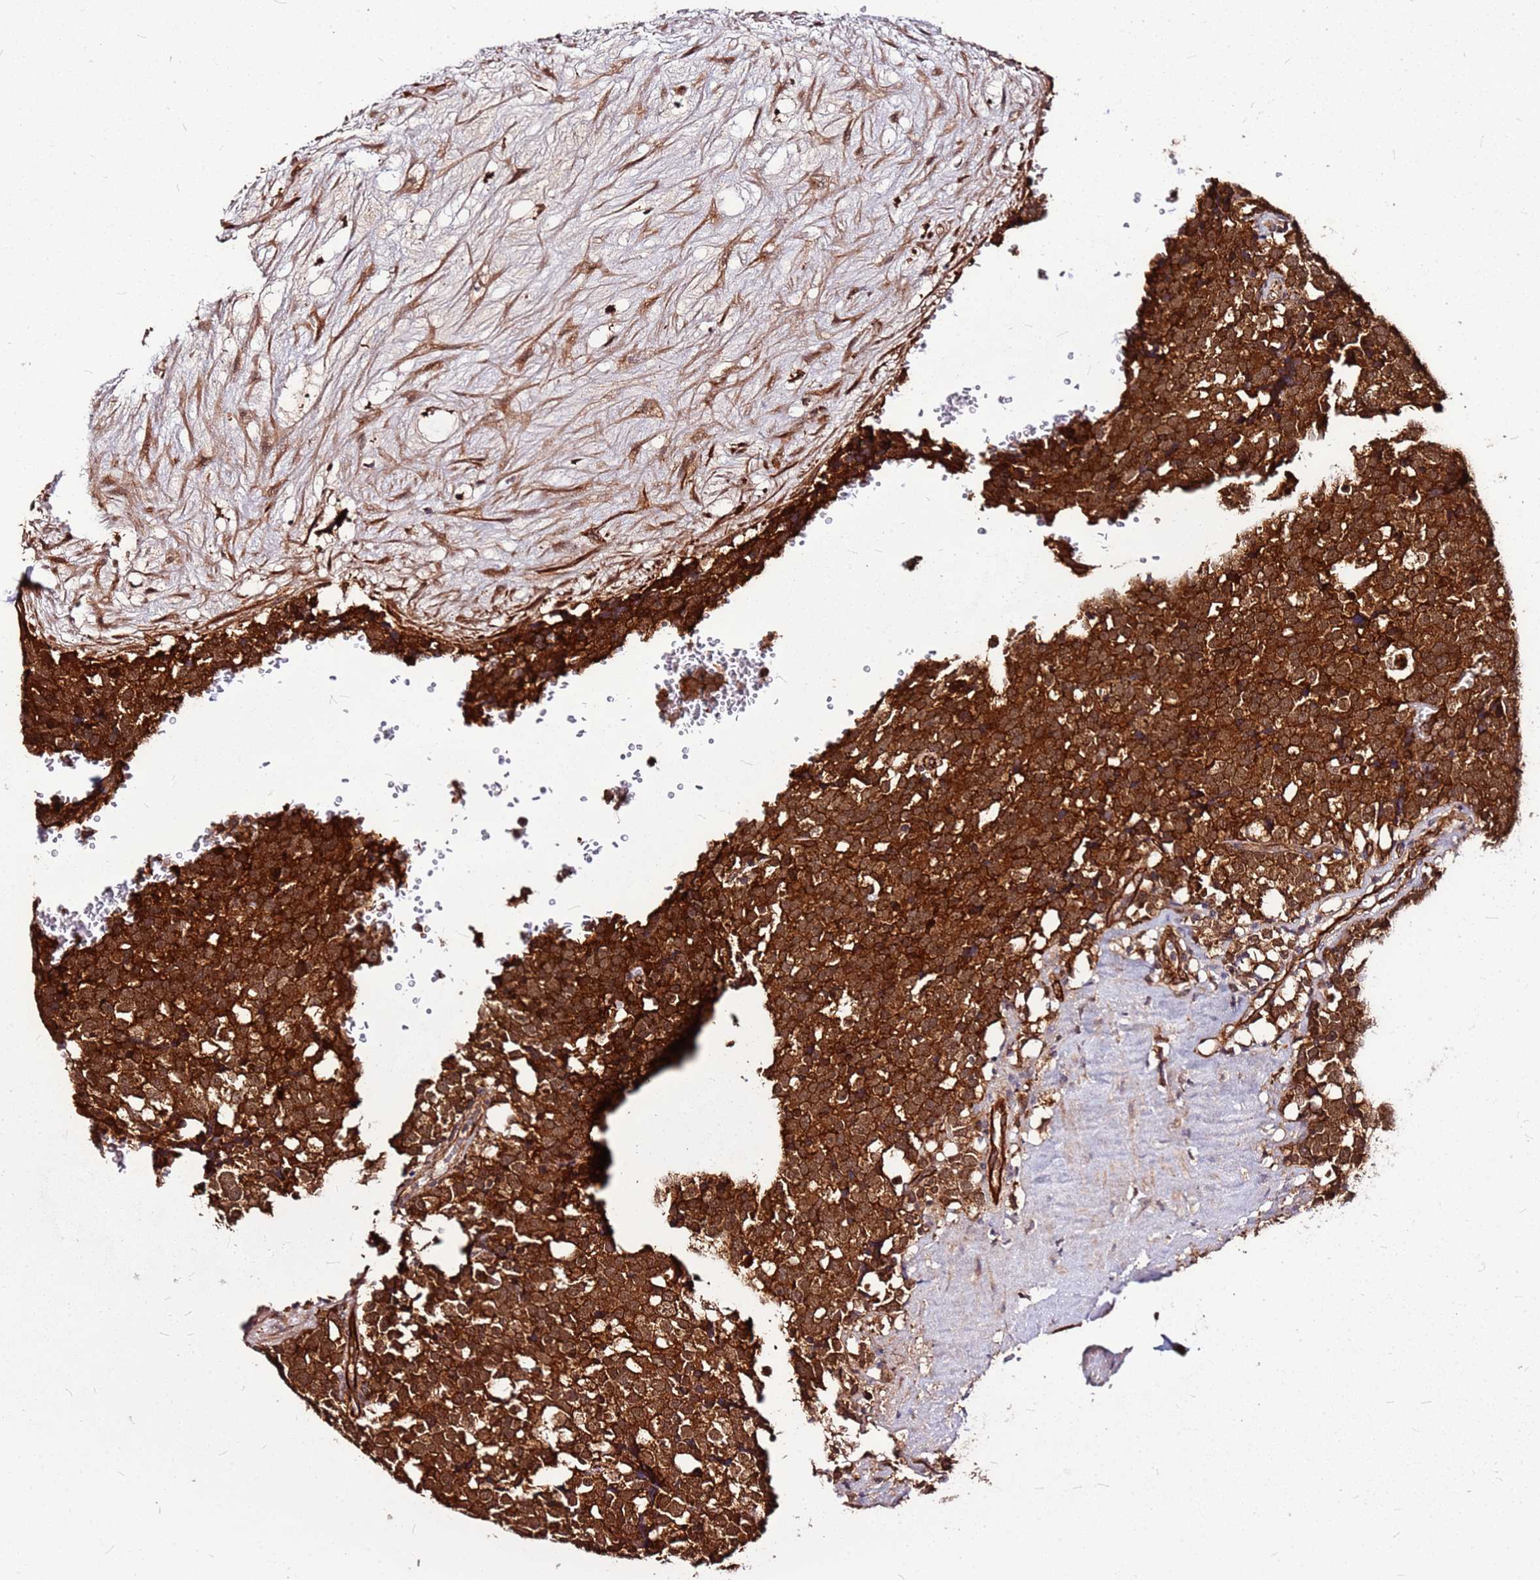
{"staining": {"intensity": "strong", "quantity": ">75%", "location": "cytoplasmic/membranous"}, "tissue": "testis cancer", "cell_type": "Tumor cells", "image_type": "cancer", "snomed": [{"axis": "morphology", "description": "Seminoma, NOS"}, {"axis": "topography", "description": "Testis"}], "caption": "Testis cancer stained with a brown dye reveals strong cytoplasmic/membranous positive staining in about >75% of tumor cells.", "gene": "LYPLAL1", "patient": {"sex": "male", "age": 71}}